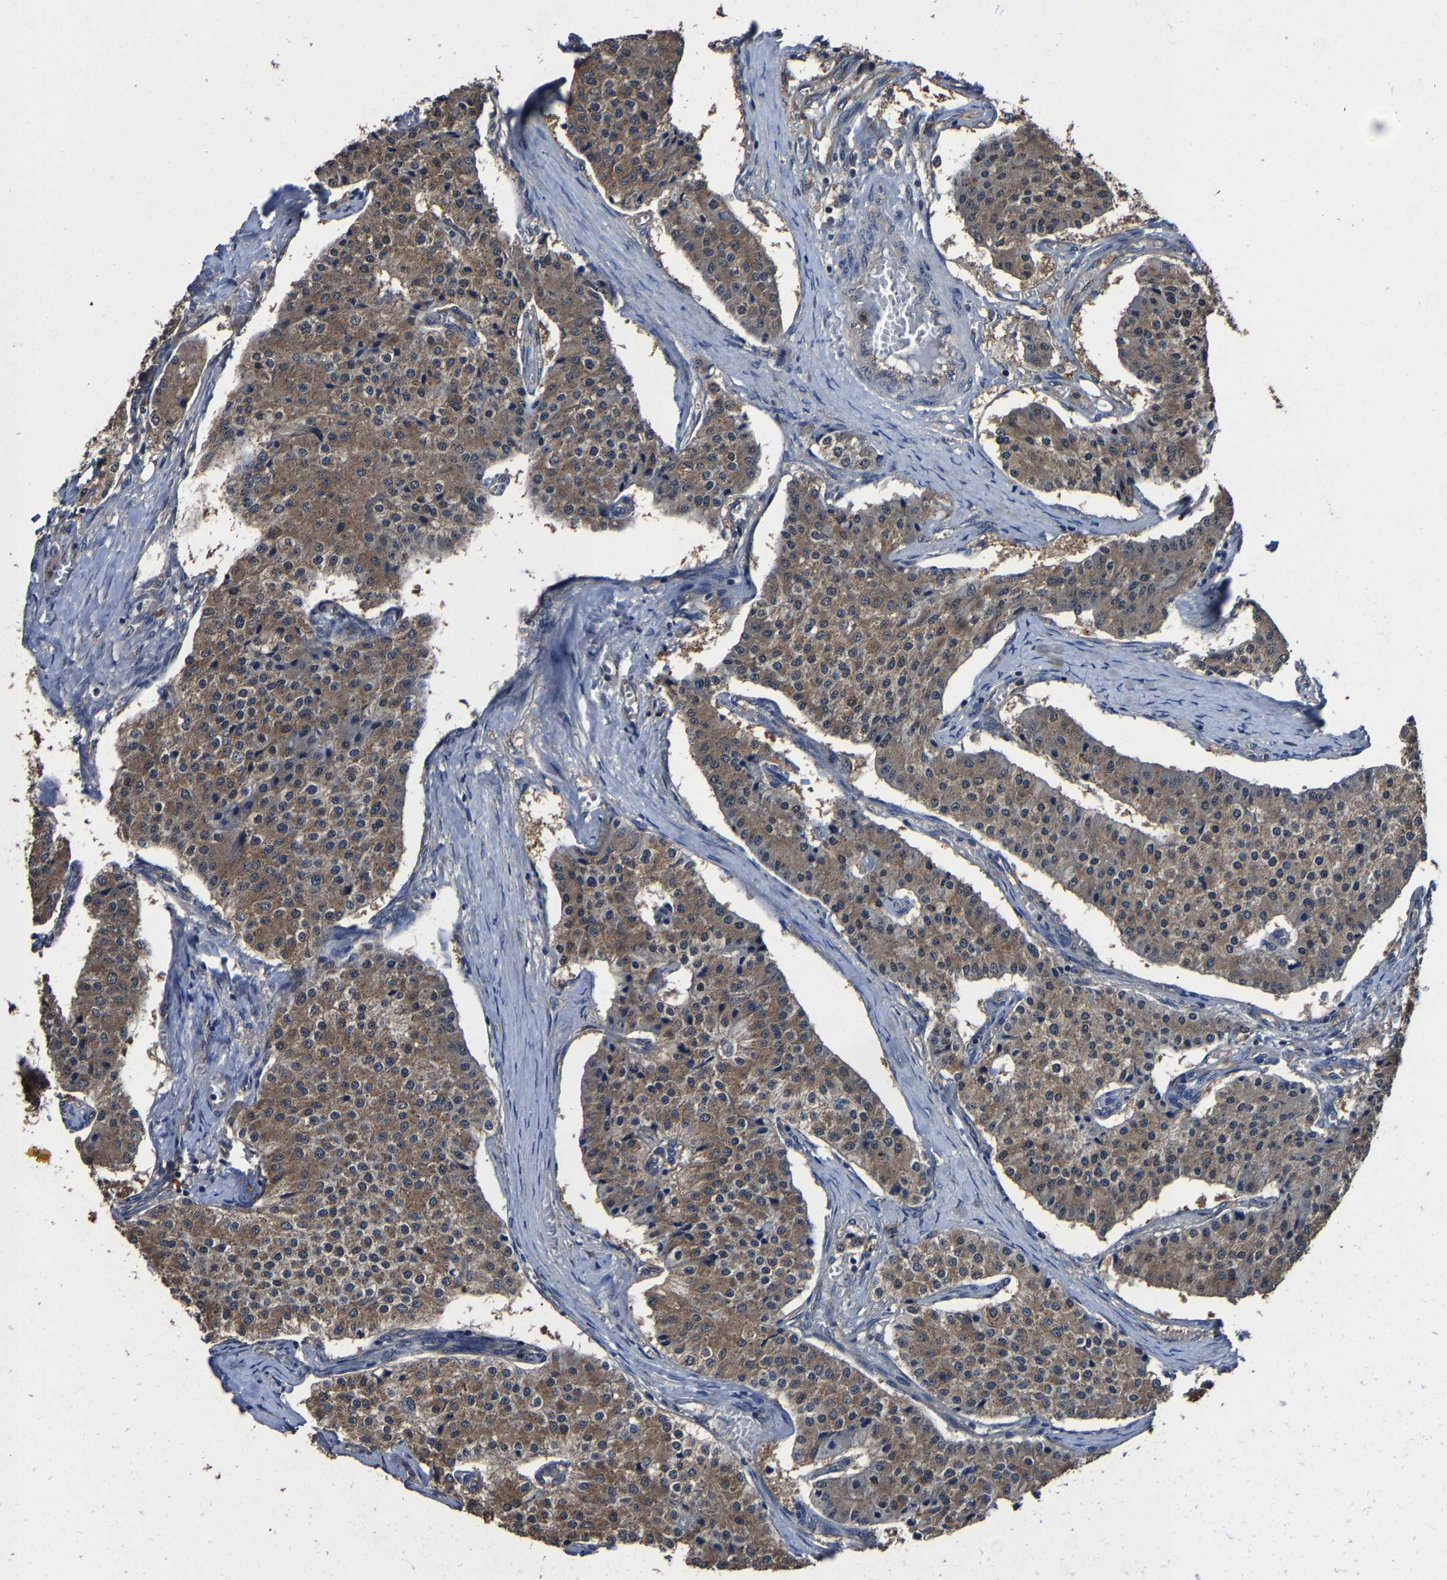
{"staining": {"intensity": "moderate", "quantity": ">75%", "location": "cytoplasmic/membranous"}, "tissue": "carcinoid", "cell_type": "Tumor cells", "image_type": "cancer", "snomed": [{"axis": "morphology", "description": "Carcinoid, malignant, NOS"}, {"axis": "topography", "description": "Colon"}], "caption": "A micrograph showing moderate cytoplasmic/membranous staining in approximately >75% of tumor cells in malignant carcinoid, as visualized by brown immunohistochemical staining.", "gene": "EBAG9", "patient": {"sex": "female", "age": 52}}